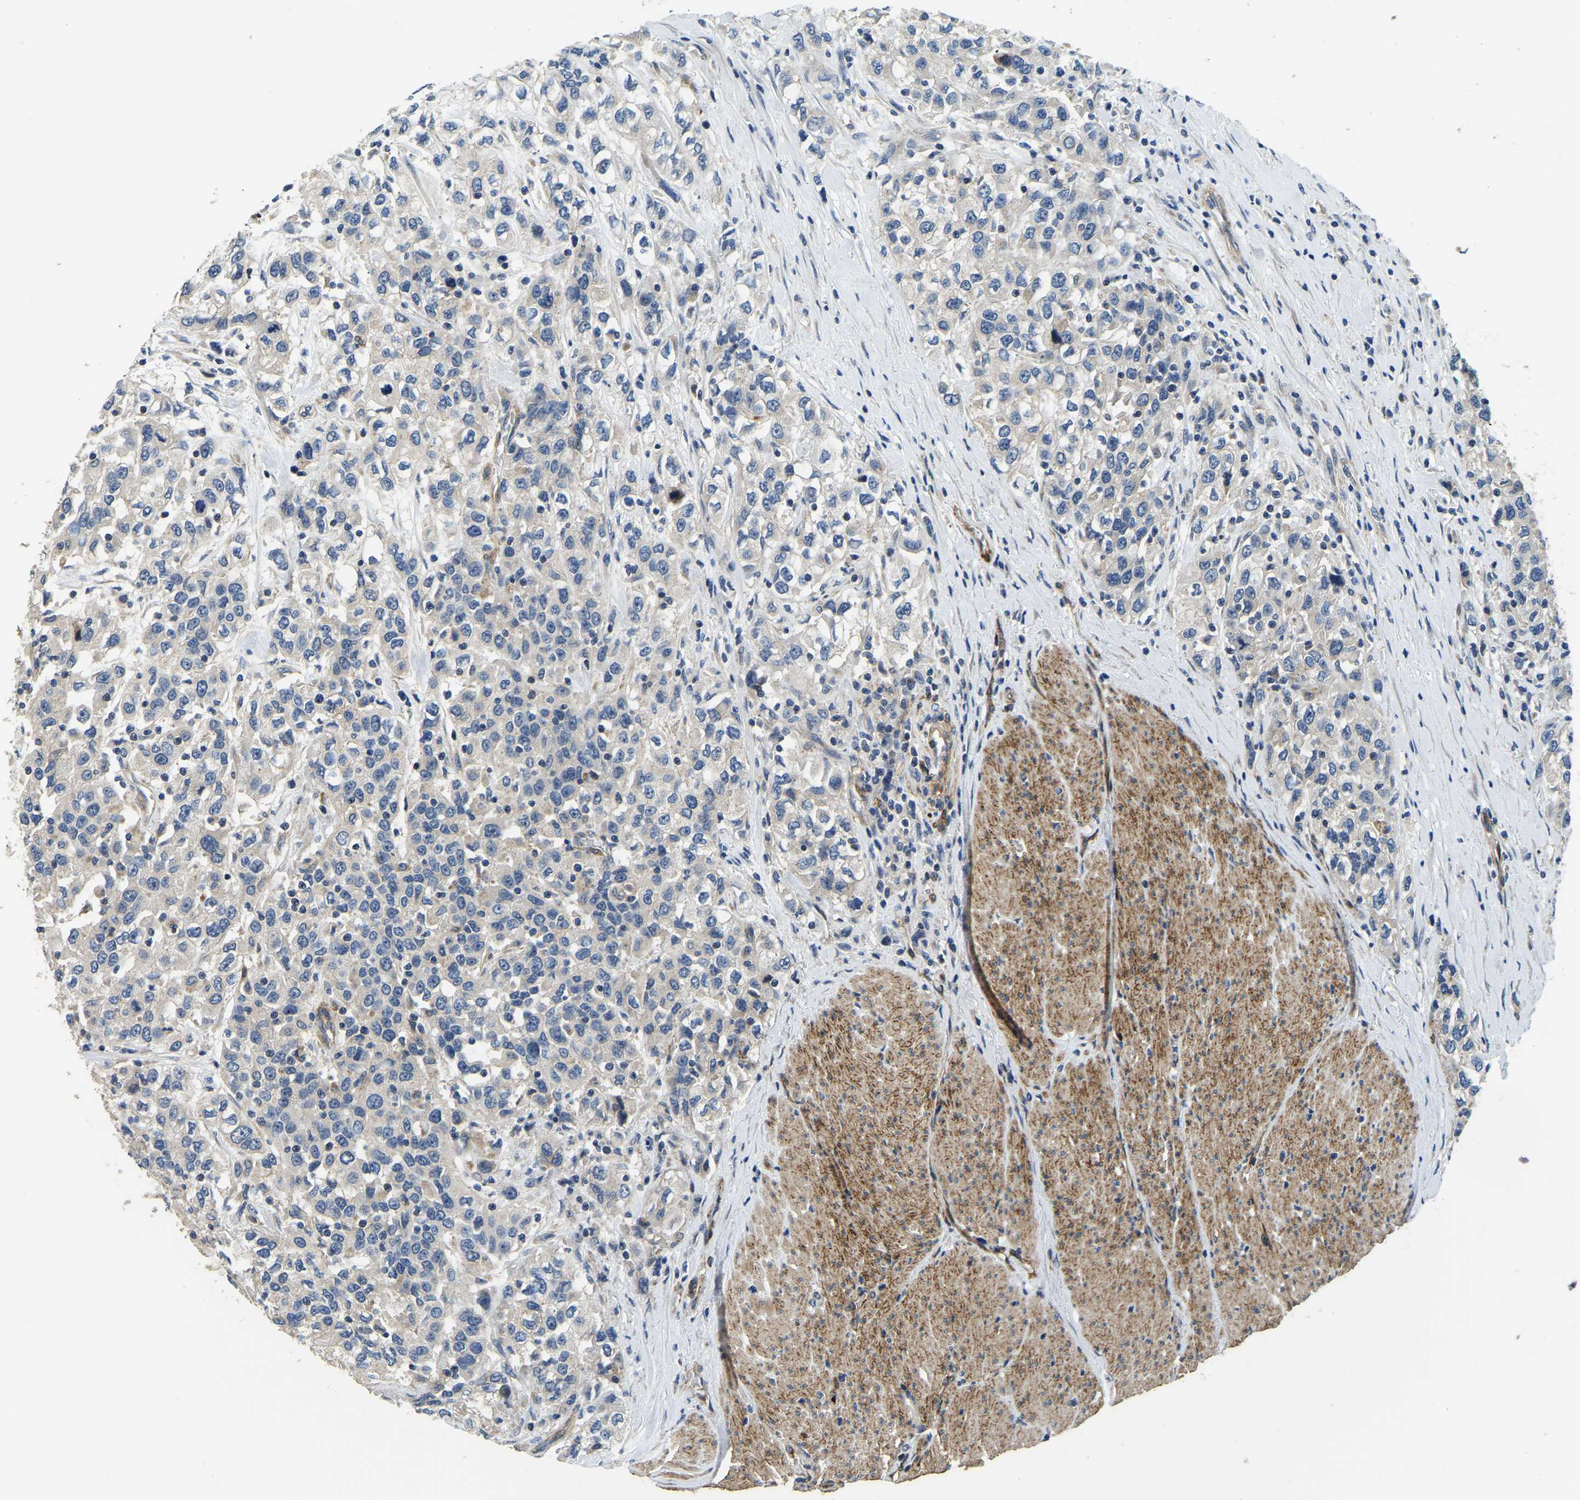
{"staining": {"intensity": "negative", "quantity": "none", "location": "none"}, "tissue": "urothelial cancer", "cell_type": "Tumor cells", "image_type": "cancer", "snomed": [{"axis": "morphology", "description": "Urothelial carcinoma, High grade"}, {"axis": "topography", "description": "Urinary bladder"}], "caption": "Photomicrograph shows no protein positivity in tumor cells of high-grade urothelial carcinoma tissue.", "gene": "RNF39", "patient": {"sex": "female", "age": 80}}